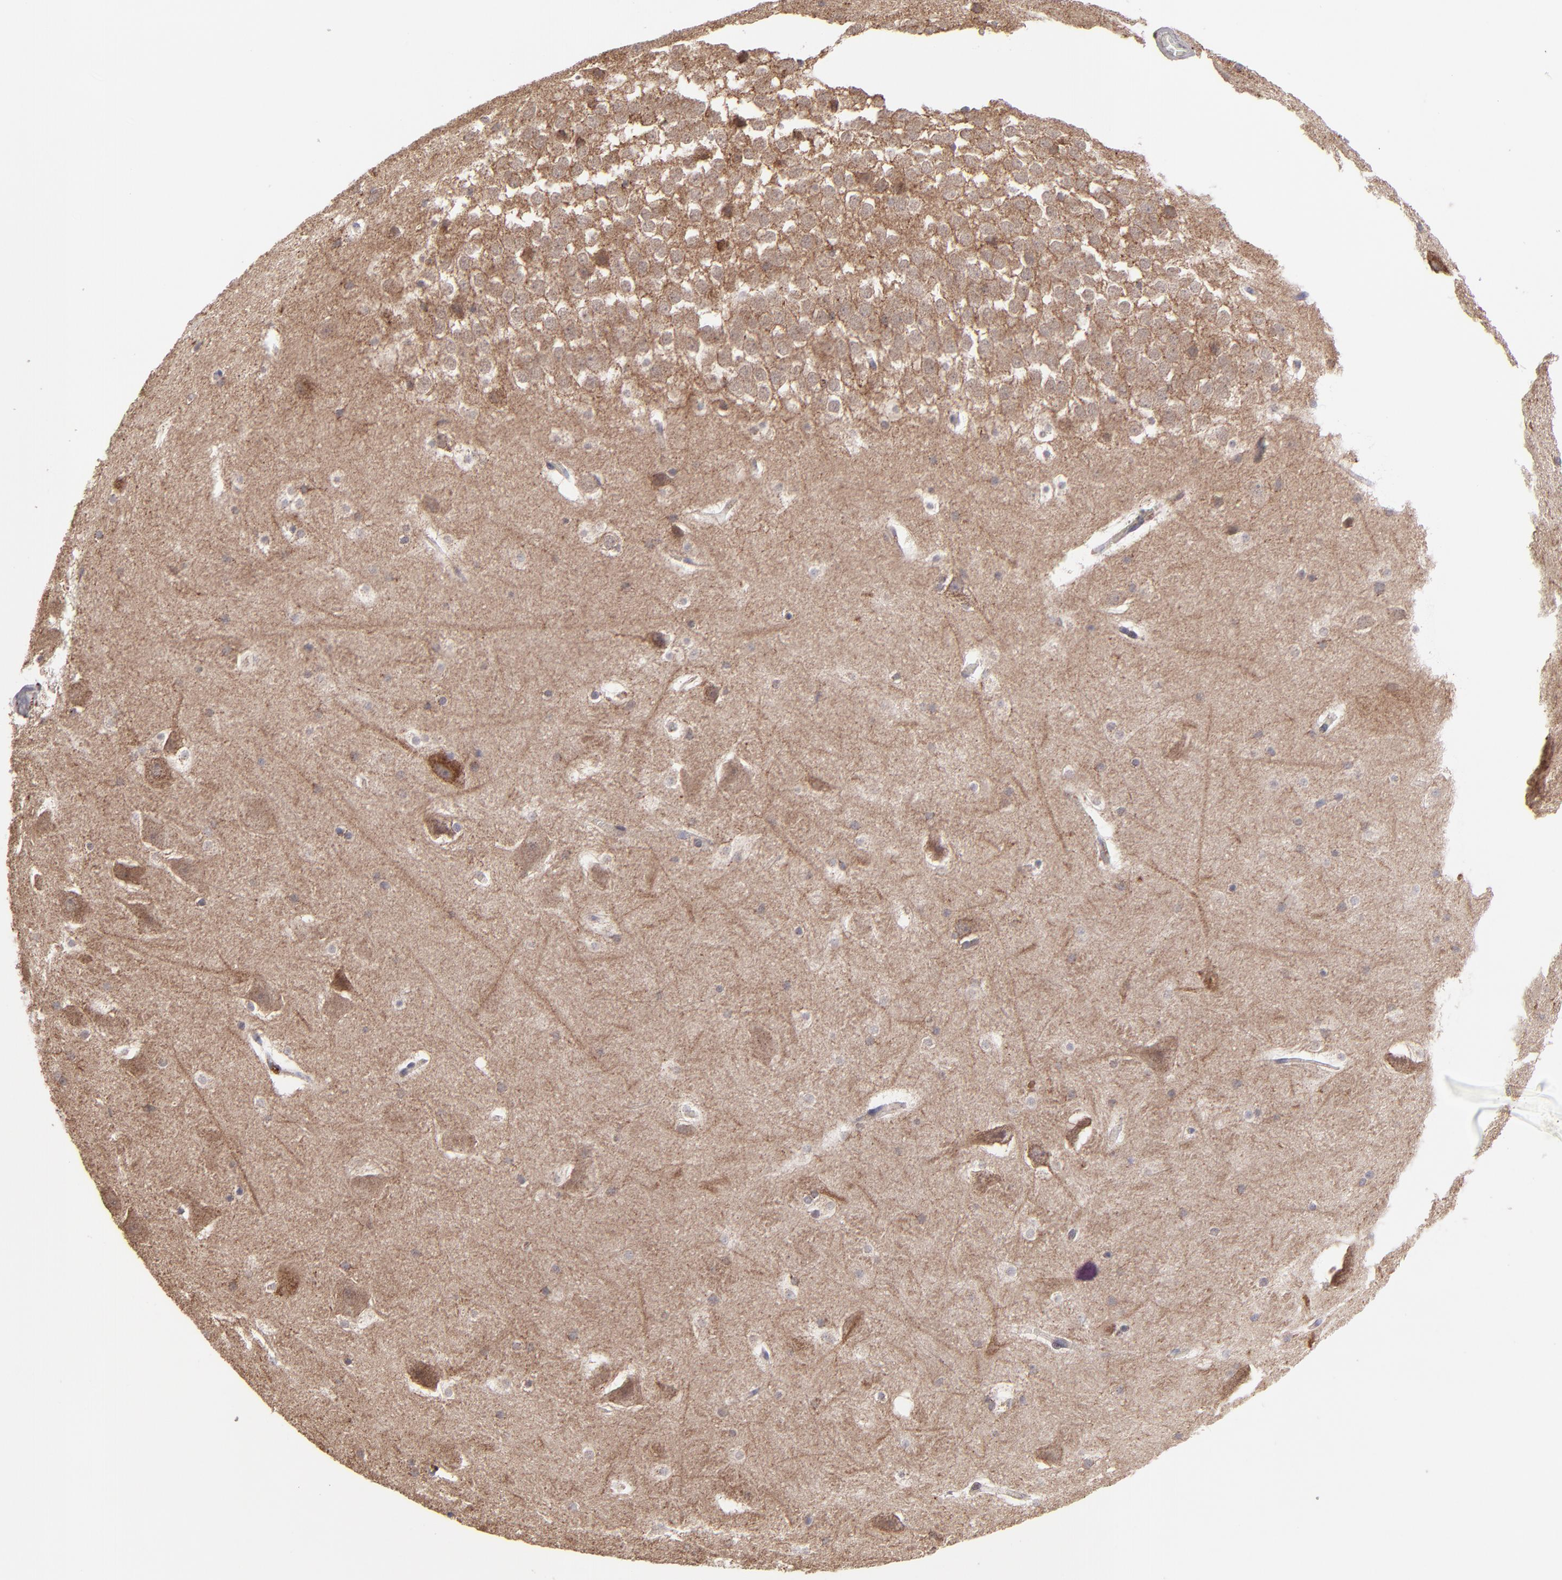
{"staining": {"intensity": "weak", "quantity": "<25%", "location": "nuclear"}, "tissue": "hippocampus", "cell_type": "Glial cells", "image_type": "normal", "snomed": [{"axis": "morphology", "description": "Normal tissue, NOS"}, {"axis": "topography", "description": "Hippocampus"}], "caption": "There is no significant expression in glial cells of hippocampus. The staining was performed using DAB (3,3'-diaminobenzidine) to visualize the protein expression in brown, while the nuclei were stained in blue with hematoxylin (Magnification: 20x).", "gene": "SLC15A1", "patient": {"sex": "male", "age": 45}}